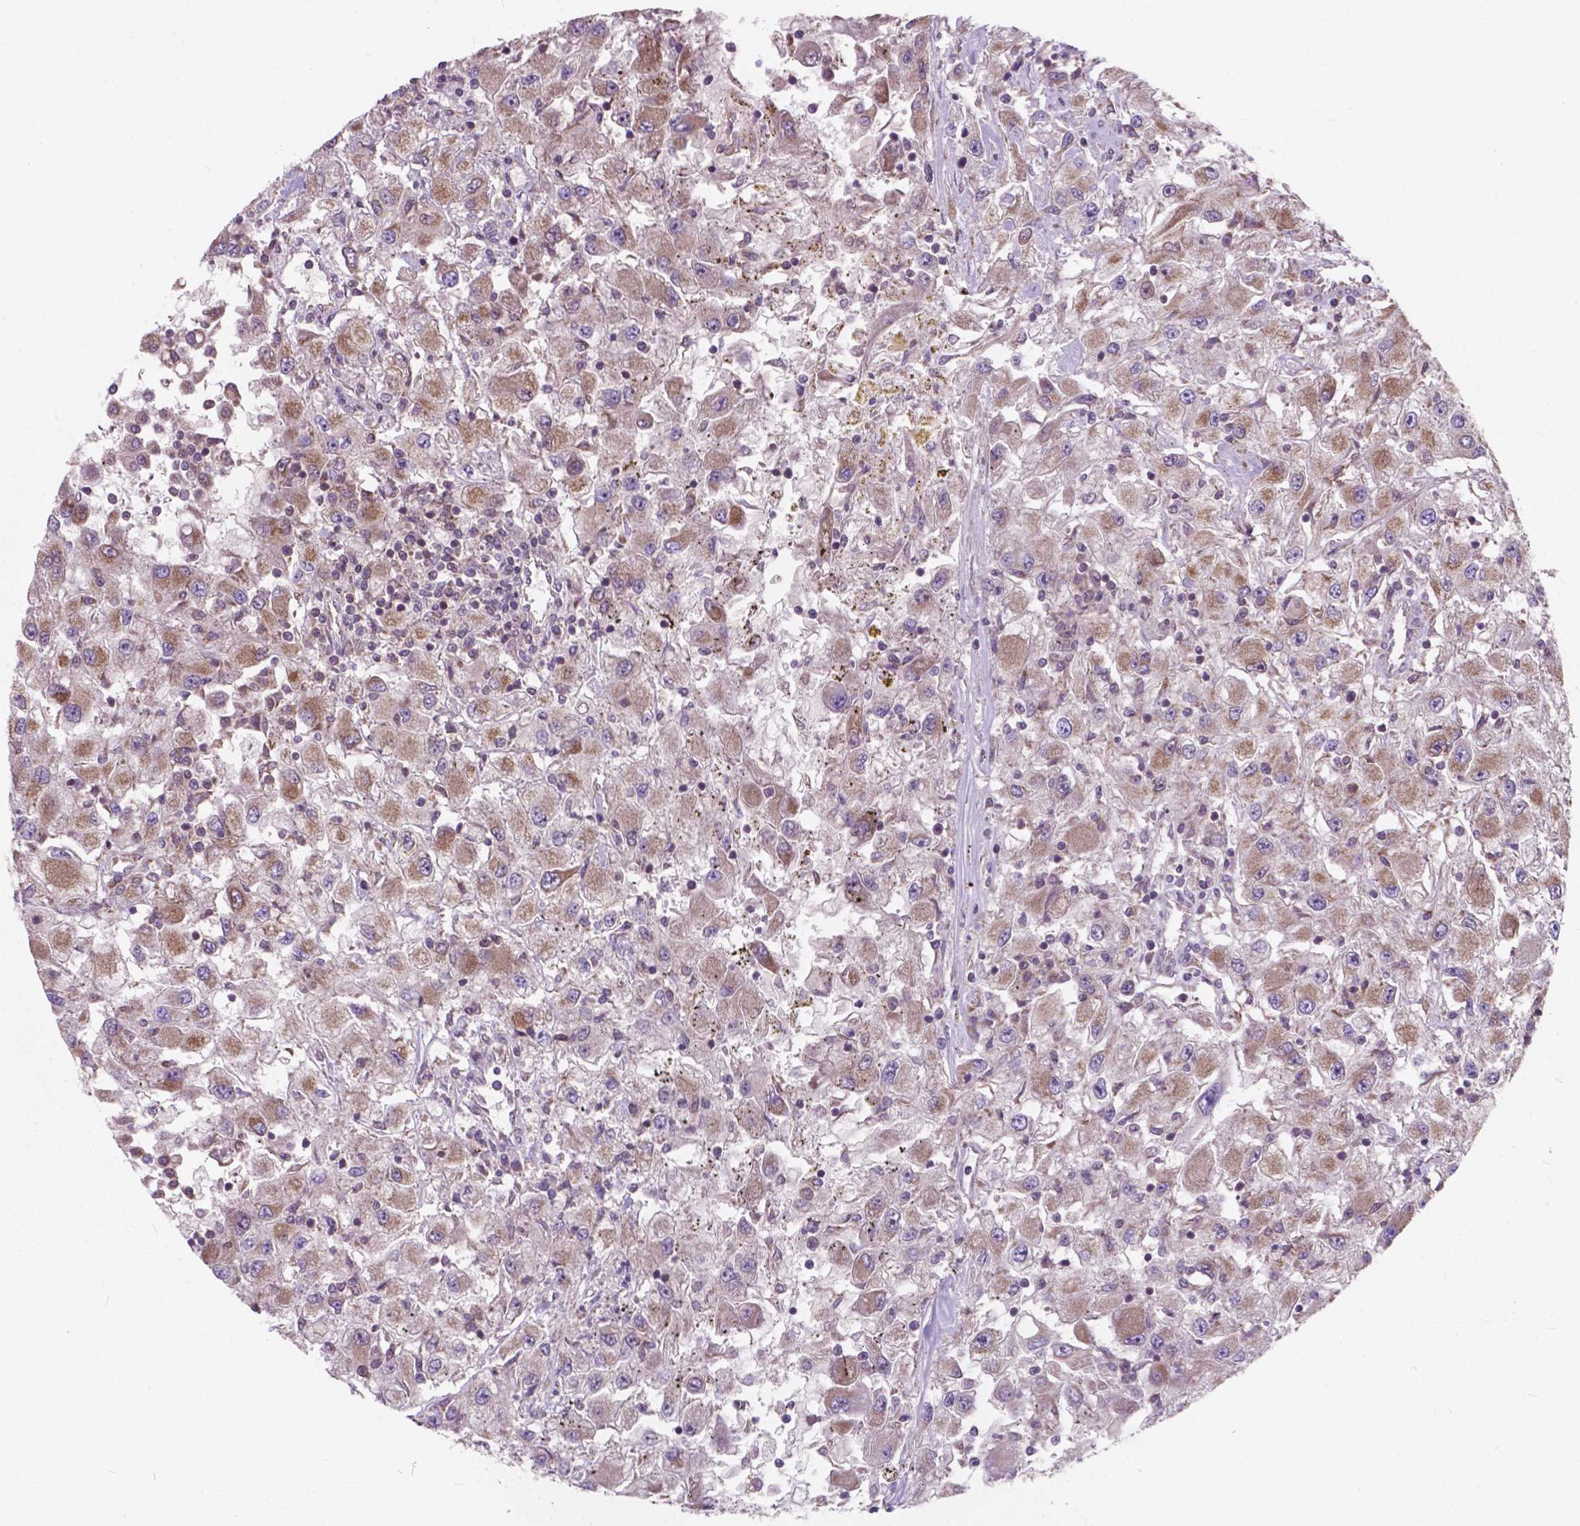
{"staining": {"intensity": "moderate", "quantity": "<25%", "location": "cytoplasmic/membranous"}, "tissue": "renal cancer", "cell_type": "Tumor cells", "image_type": "cancer", "snomed": [{"axis": "morphology", "description": "Adenocarcinoma, NOS"}, {"axis": "topography", "description": "Kidney"}], "caption": "Immunohistochemical staining of human renal cancer shows low levels of moderate cytoplasmic/membranous protein expression in about <25% of tumor cells.", "gene": "MRPL33", "patient": {"sex": "female", "age": 67}}